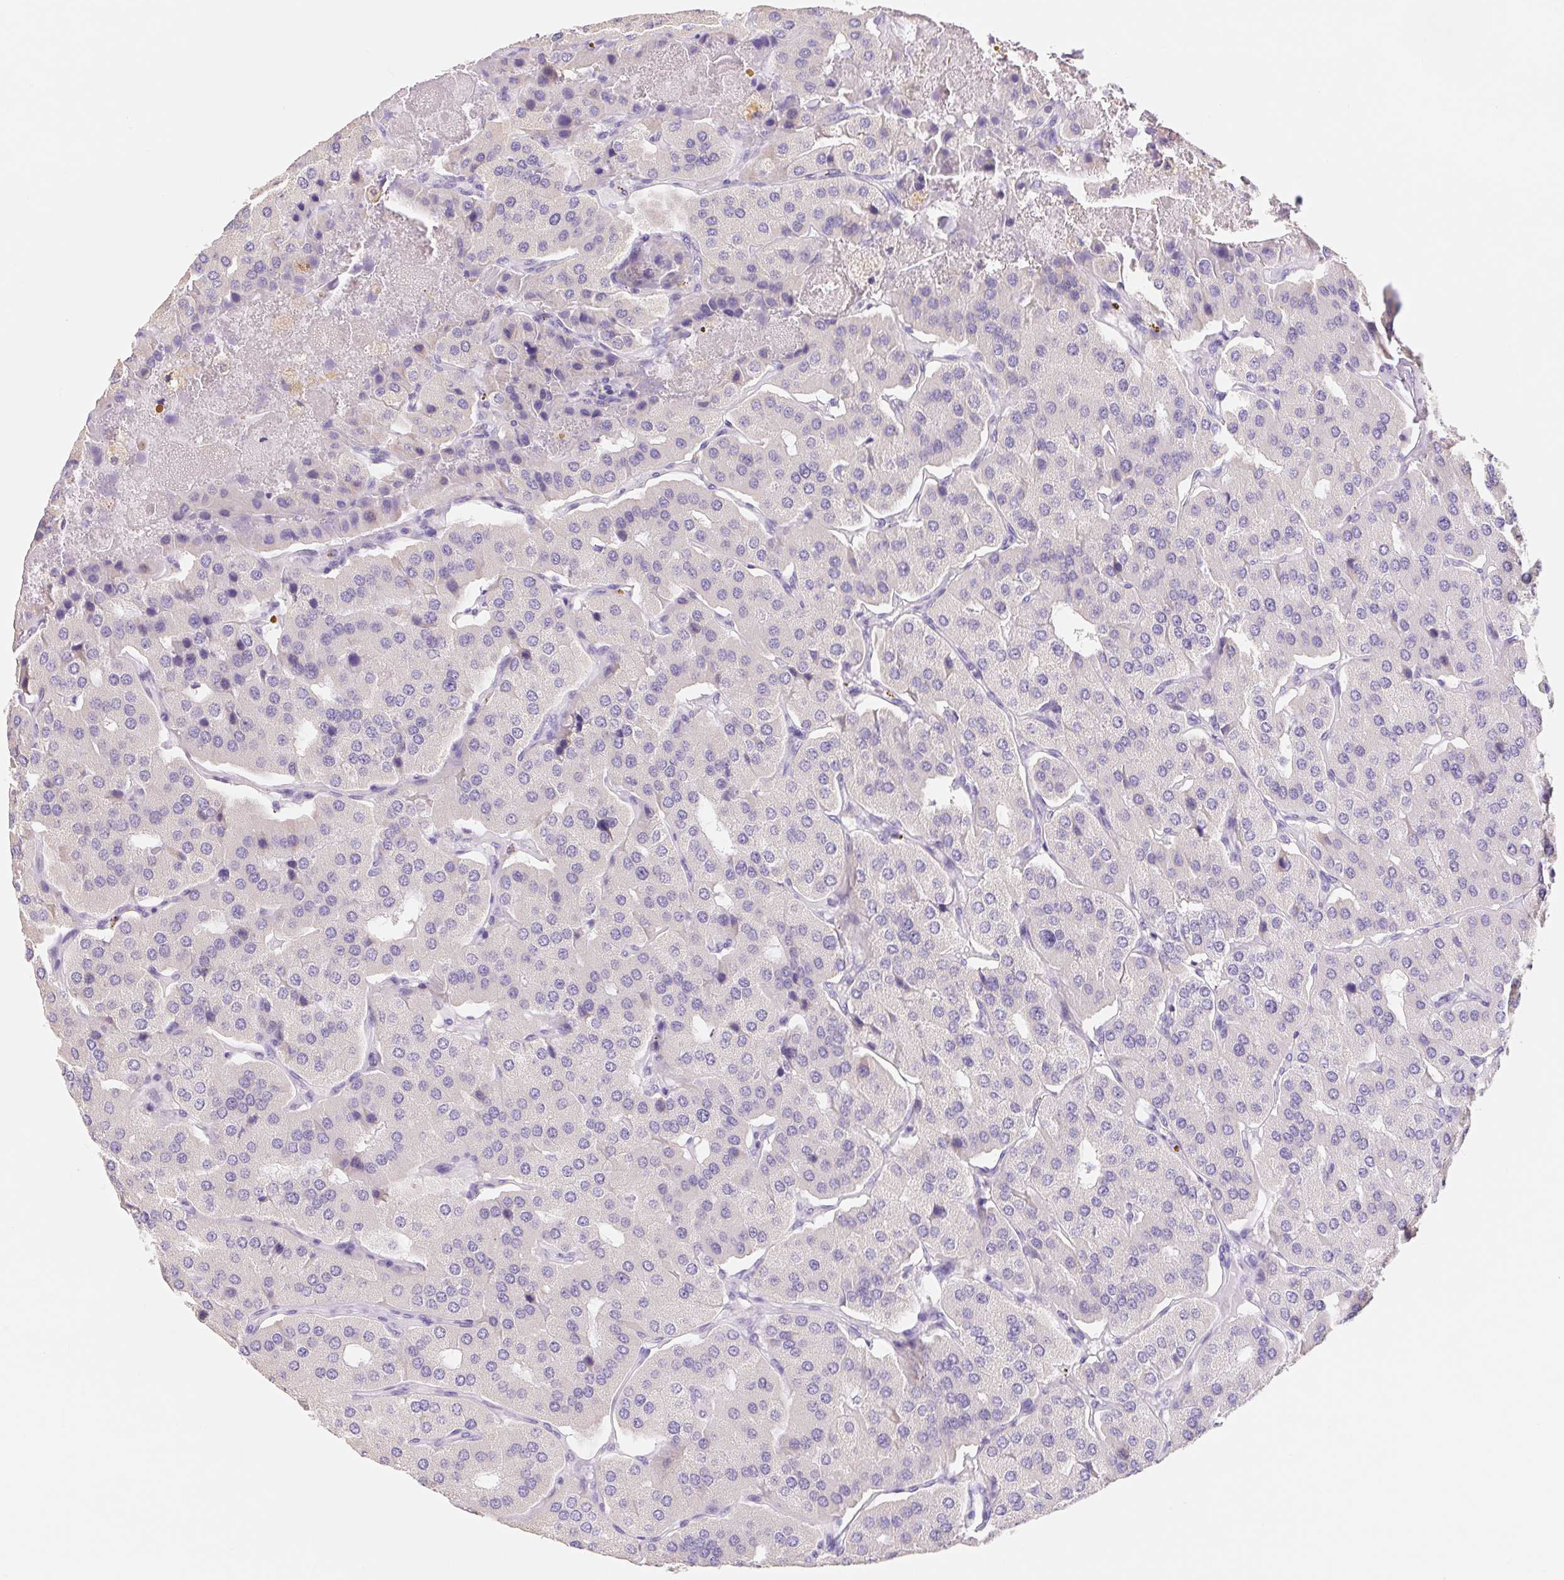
{"staining": {"intensity": "negative", "quantity": "none", "location": "none"}, "tissue": "parathyroid gland", "cell_type": "Glandular cells", "image_type": "normal", "snomed": [{"axis": "morphology", "description": "Normal tissue, NOS"}, {"axis": "morphology", "description": "Adenoma, NOS"}, {"axis": "topography", "description": "Parathyroid gland"}], "caption": "Immunohistochemistry (IHC) photomicrograph of normal parathyroid gland: human parathyroid gland stained with DAB (3,3'-diaminobenzidine) exhibits no significant protein staining in glandular cells. The staining was performed using DAB (3,3'-diaminobenzidine) to visualize the protein expression in brown, while the nuclei were stained in blue with hematoxylin (Magnification: 20x).", "gene": "FKBP6", "patient": {"sex": "female", "age": 86}}